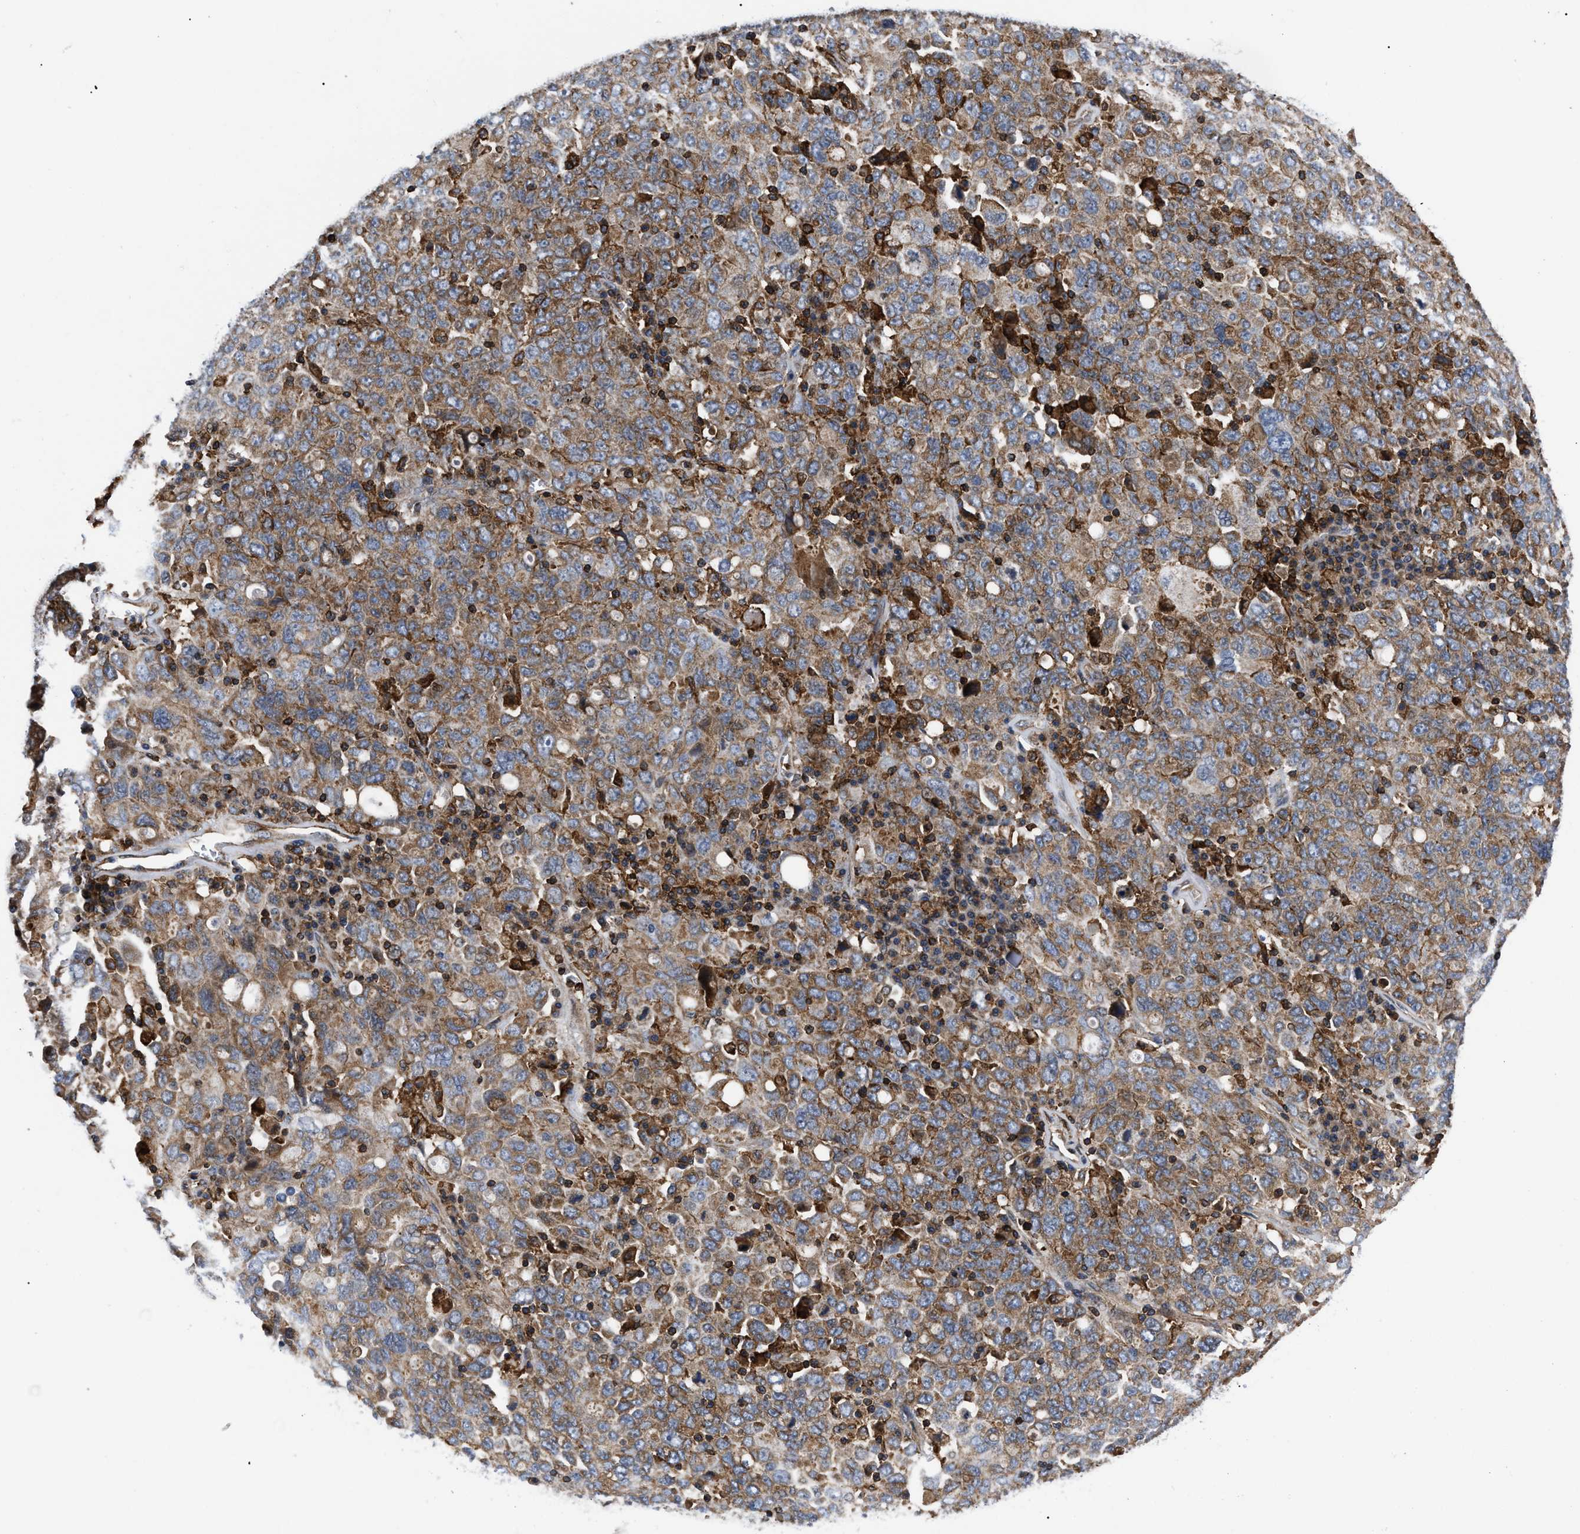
{"staining": {"intensity": "moderate", "quantity": ">75%", "location": "cytoplasmic/membranous"}, "tissue": "ovarian cancer", "cell_type": "Tumor cells", "image_type": "cancer", "snomed": [{"axis": "morphology", "description": "Carcinoma, endometroid"}, {"axis": "topography", "description": "Ovary"}], "caption": "Immunohistochemistry (IHC) photomicrograph of ovarian endometroid carcinoma stained for a protein (brown), which demonstrates medium levels of moderate cytoplasmic/membranous positivity in approximately >75% of tumor cells.", "gene": "SPAST", "patient": {"sex": "female", "age": 62}}